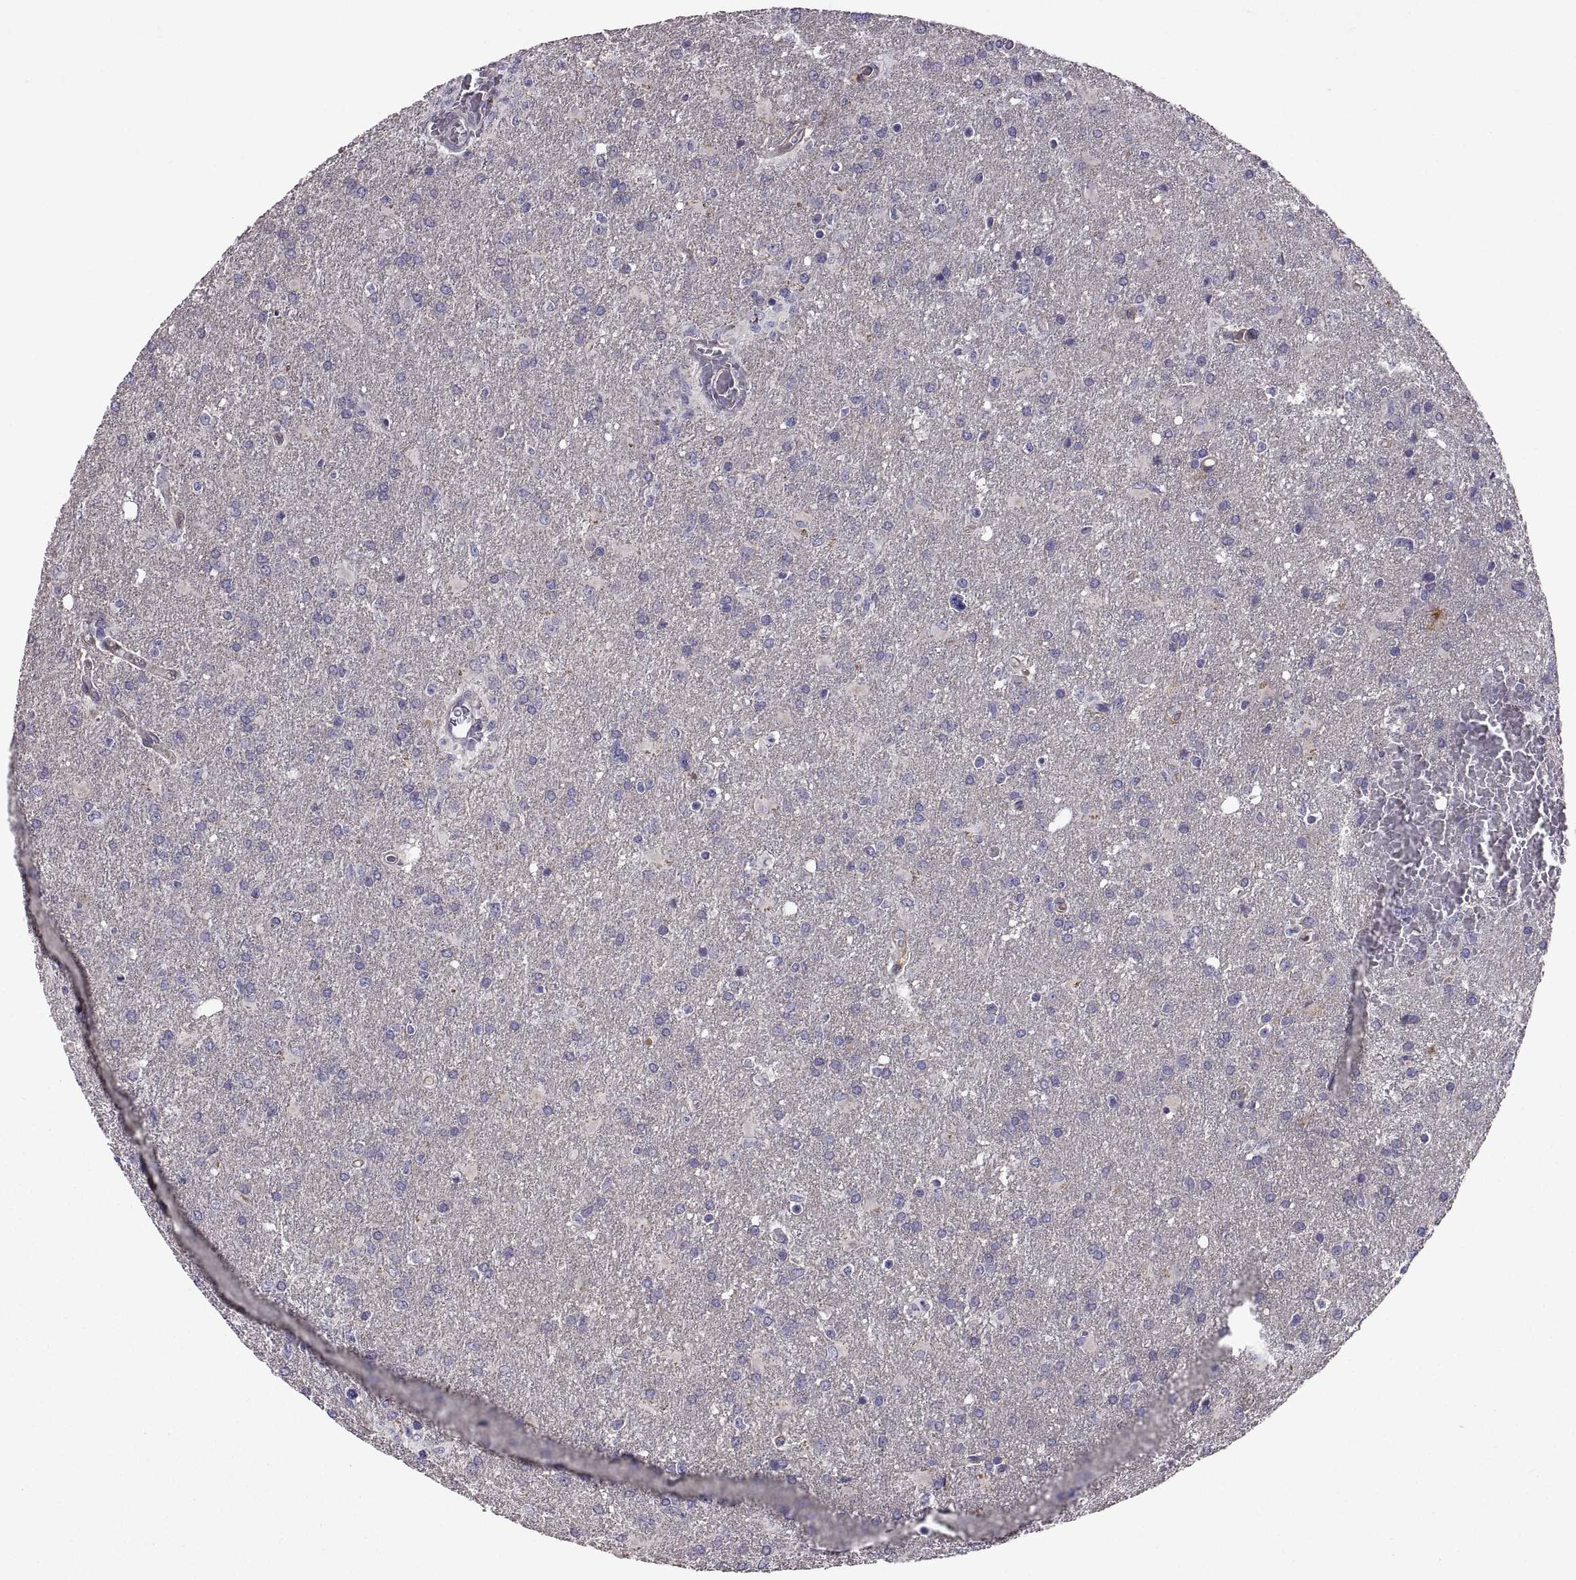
{"staining": {"intensity": "negative", "quantity": "none", "location": "none"}, "tissue": "glioma", "cell_type": "Tumor cells", "image_type": "cancer", "snomed": [{"axis": "morphology", "description": "Glioma, malignant, High grade"}, {"axis": "topography", "description": "Brain"}], "caption": "Immunohistochemistry (IHC) histopathology image of neoplastic tissue: malignant glioma (high-grade) stained with DAB (3,3'-diaminobenzidine) reveals no significant protein staining in tumor cells.", "gene": "ARSL", "patient": {"sex": "male", "age": 68}}